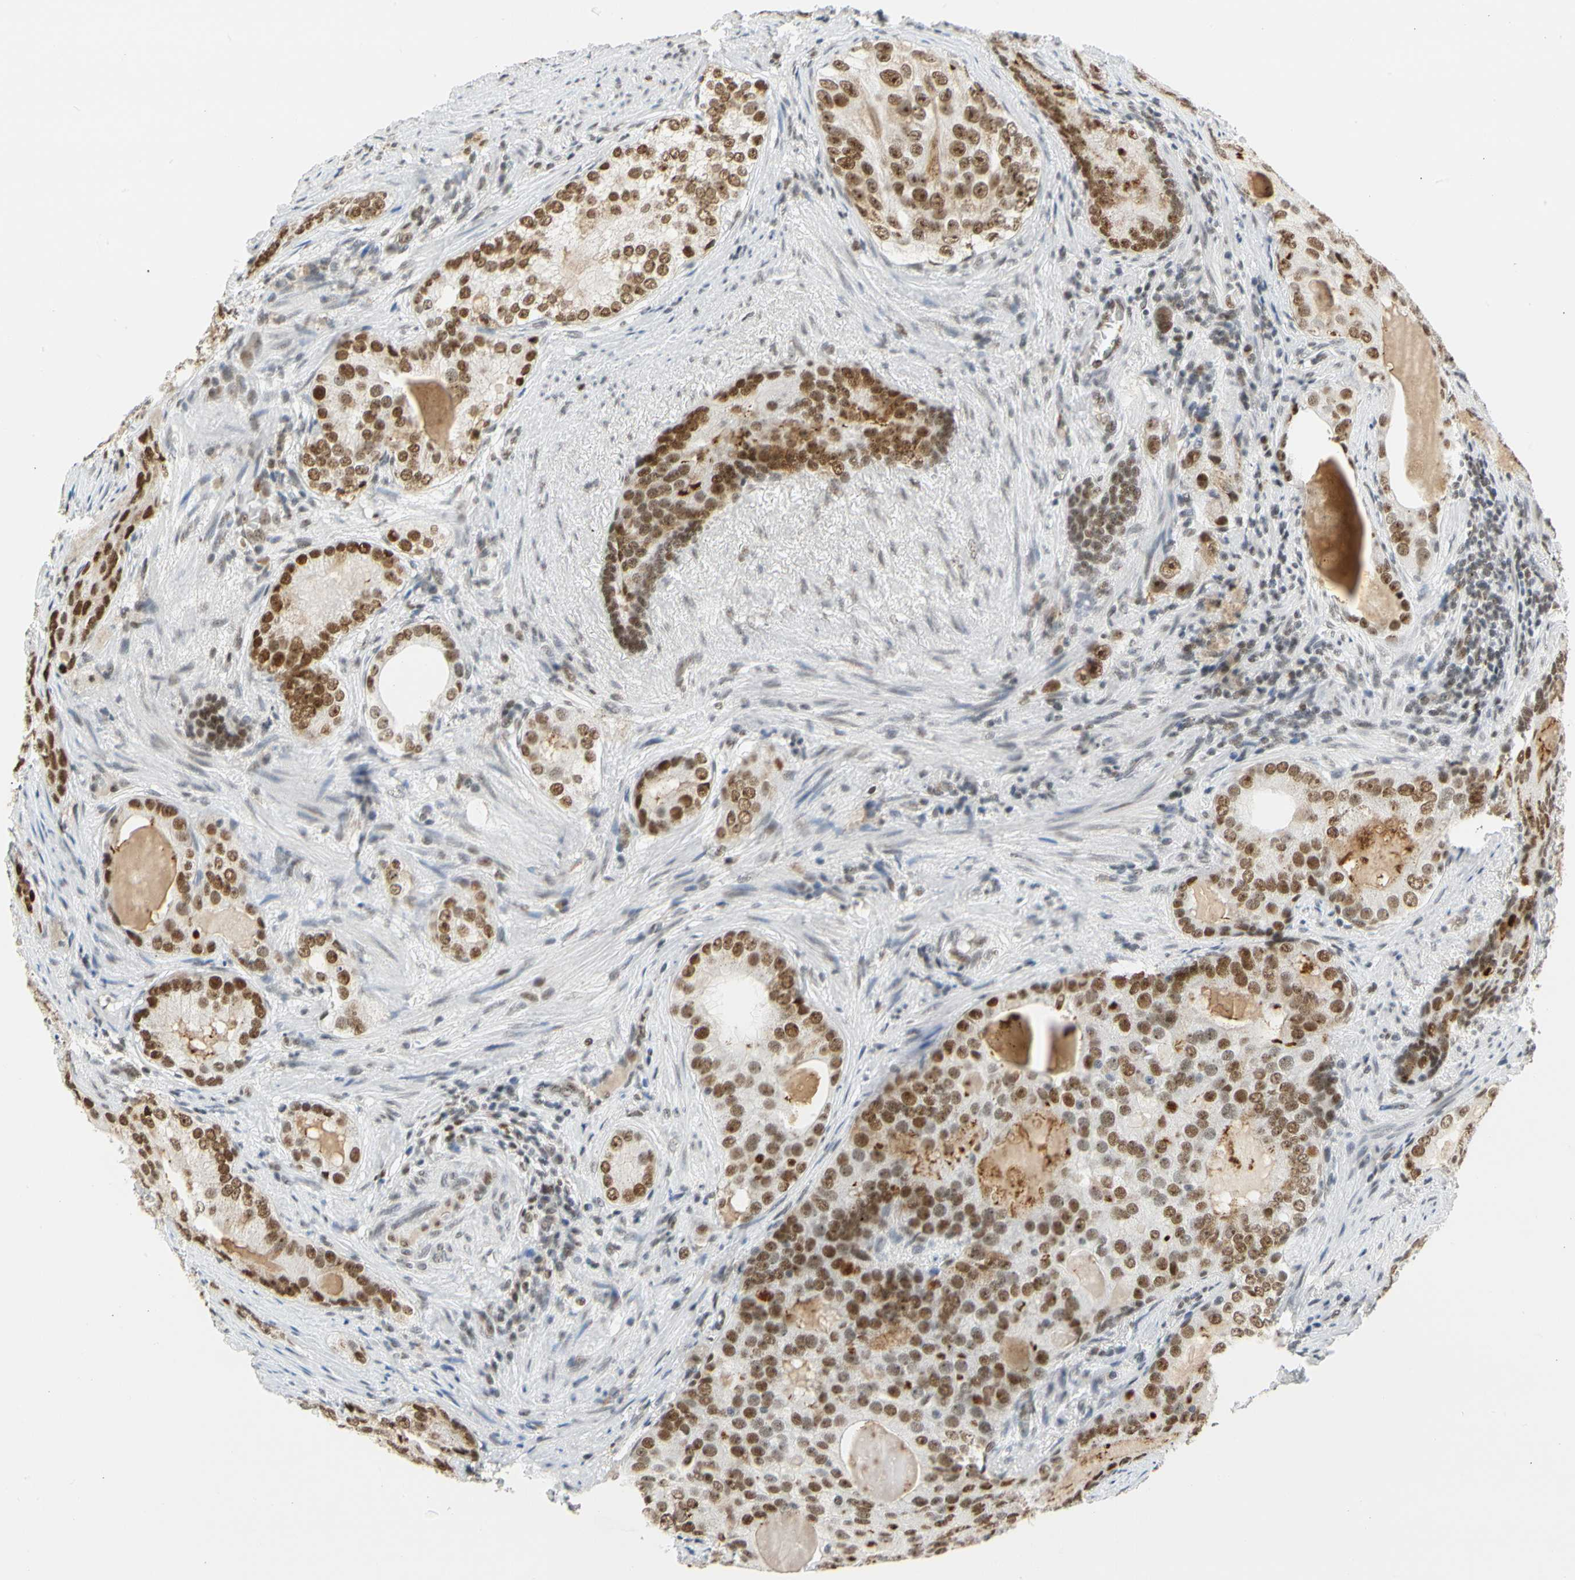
{"staining": {"intensity": "strong", "quantity": ">75%", "location": "nuclear"}, "tissue": "prostate cancer", "cell_type": "Tumor cells", "image_type": "cancer", "snomed": [{"axis": "morphology", "description": "Adenocarcinoma, High grade"}, {"axis": "topography", "description": "Prostate"}], "caption": "Prostate cancer (high-grade adenocarcinoma) tissue shows strong nuclear expression in about >75% of tumor cells, visualized by immunohistochemistry.", "gene": "ZSCAN16", "patient": {"sex": "male", "age": 66}}